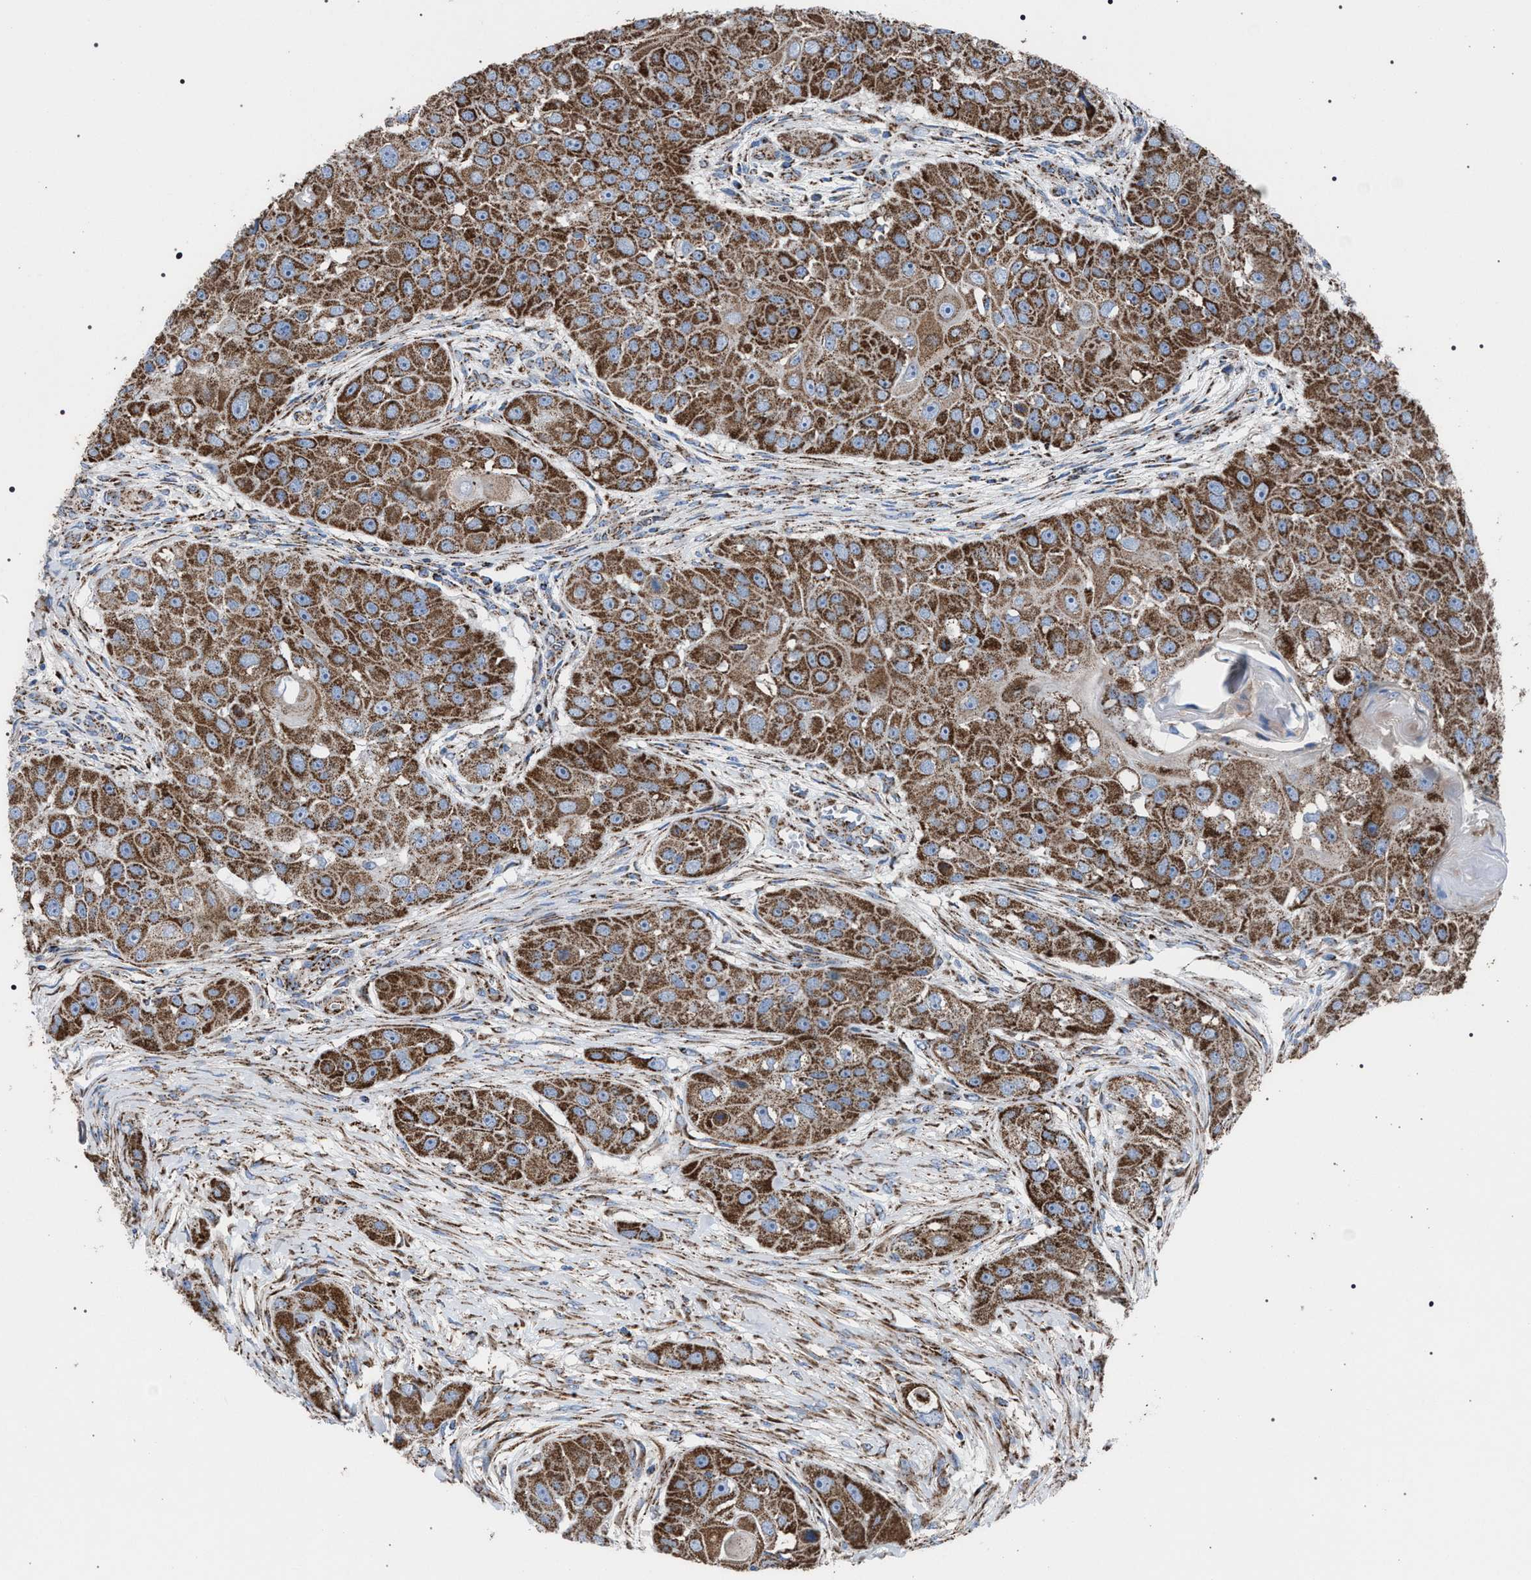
{"staining": {"intensity": "moderate", "quantity": ">75%", "location": "cytoplasmic/membranous"}, "tissue": "head and neck cancer", "cell_type": "Tumor cells", "image_type": "cancer", "snomed": [{"axis": "morphology", "description": "Normal tissue, NOS"}, {"axis": "morphology", "description": "Squamous cell carcinoma, NOS"}, {"axis": "topography", "description": "Skeletal muscle"}, {"axis": "topography", "description": "Head-Neck"}], "caption": "Head and neck cancer stained for a protein reveals moderate cytoplasmic/membranous positivity in tumor cells. (Stains: DAB in brown, nuclei in blue, Microscopy: brightfield microscopy at high magnification).", "gene": "VPS13A", "patient": {"sex": "male", "age": 51}}